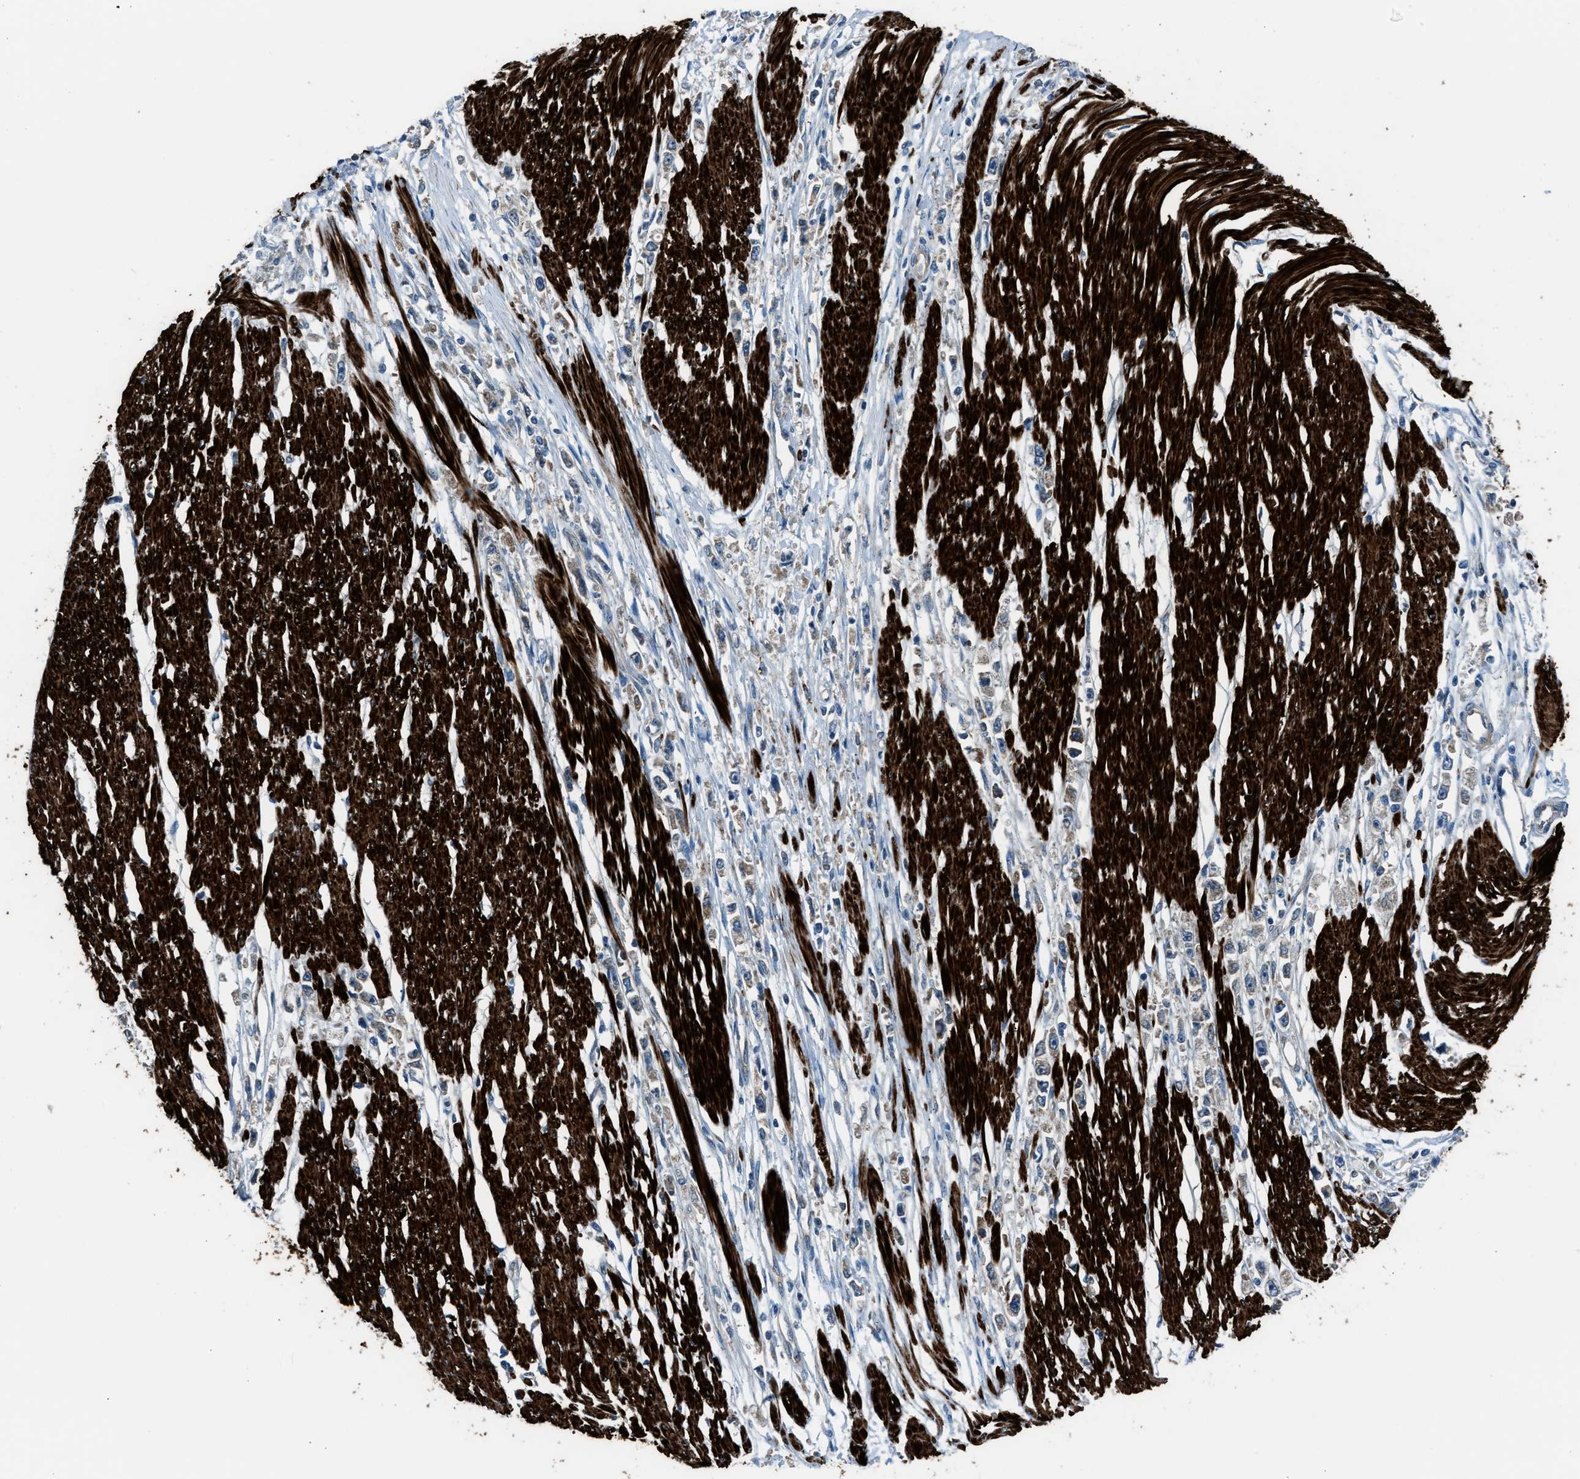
{"staining": {"intensity": "weak", "quantity": ">75%", "location": "cytoplasmic/membranous"}, "tissue": "stomach cancer", "cell_type": "Tumor cells", "image_type": "cancer", "snomed": [{"axis": "morphology", "description": "Adenocarcinoma, NOS"}, {"axis": "topography", "description": "Stomach"}], "caption": "The histopathology image exhibits staining of stomach adenocarcinoma, revealing weak cytoplasmic/membranous protein expression (brown color) within tumor cells.", "gene": "LMBR1", "patient": {"sex": "female", "age": 59}}